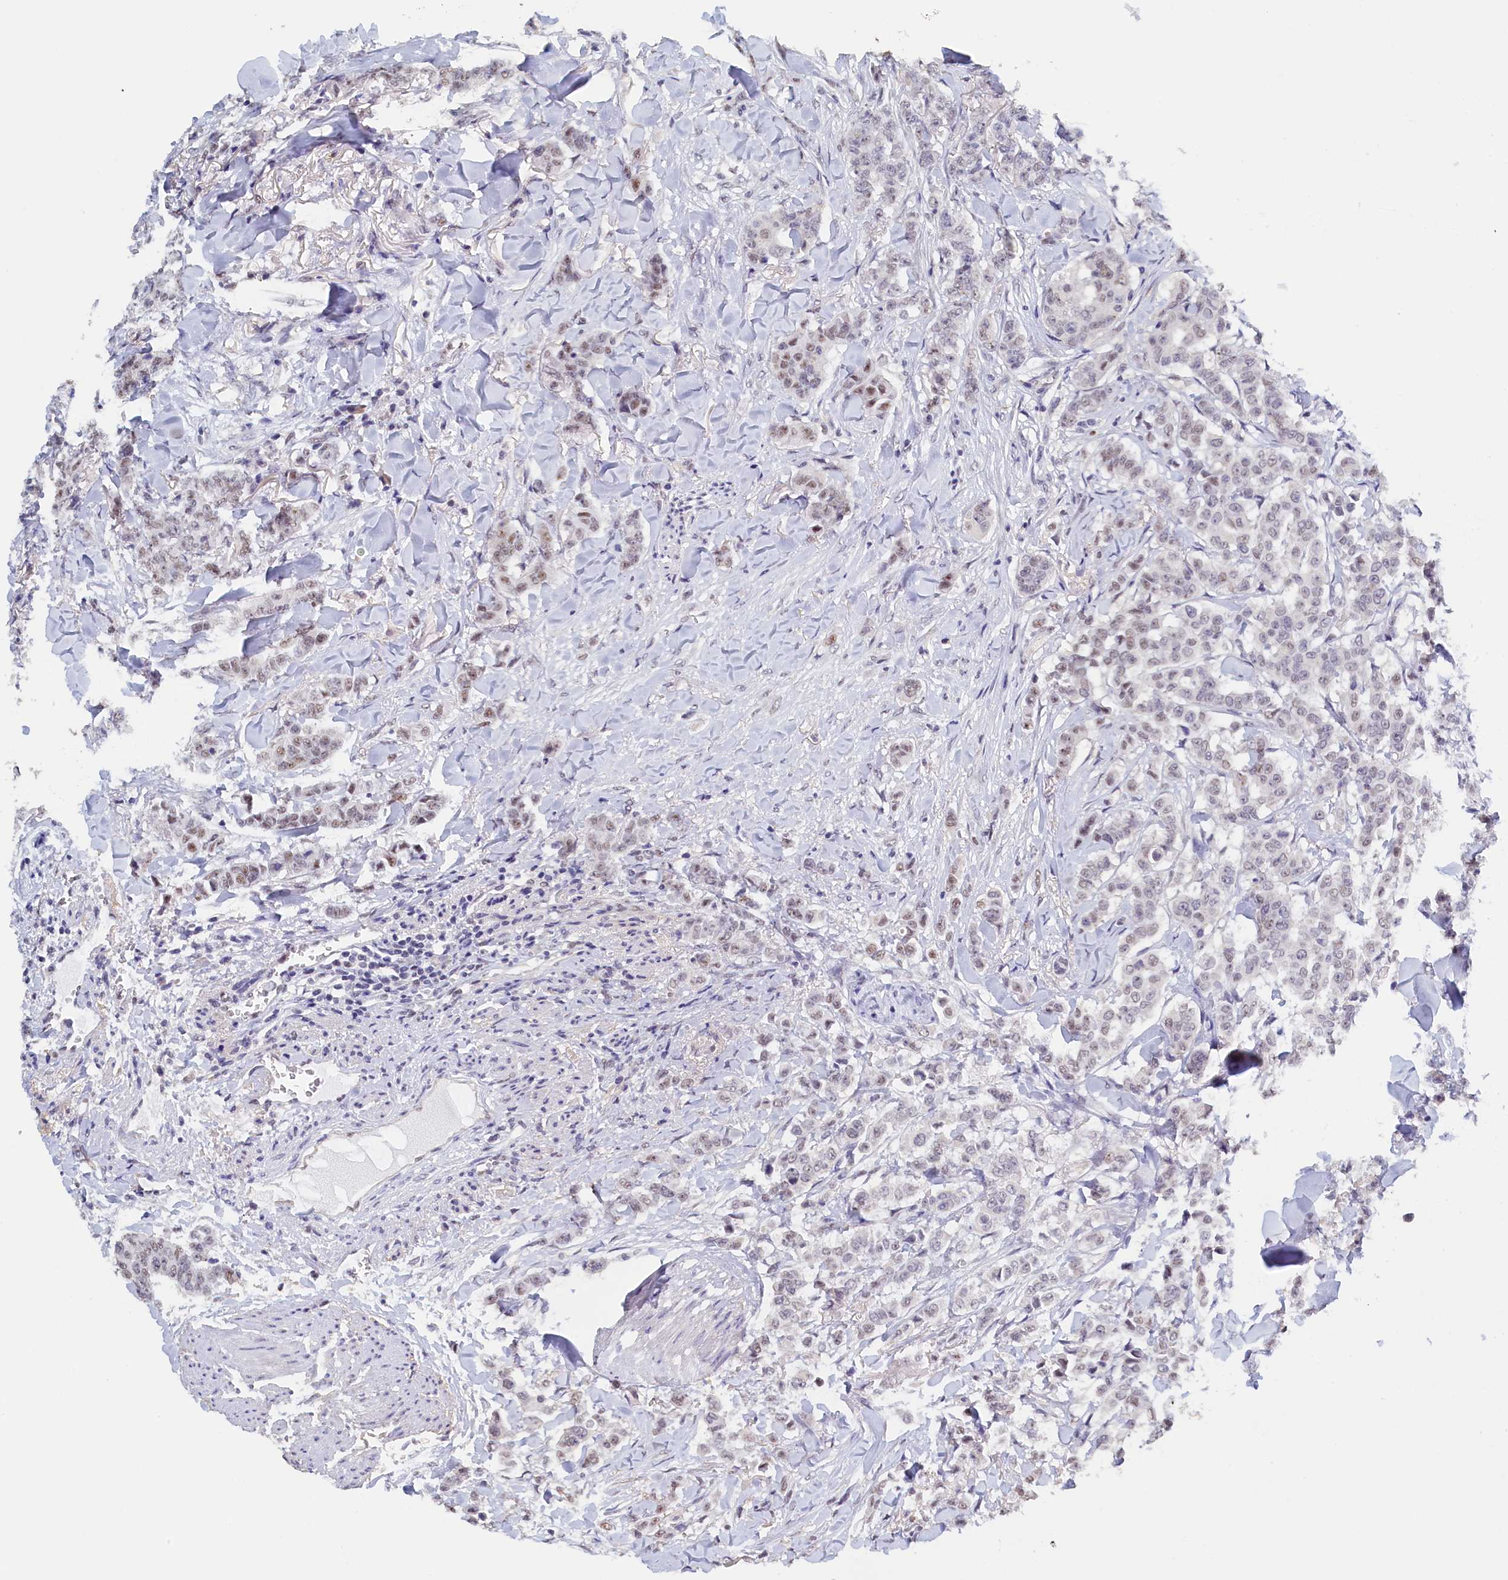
{"staining": {"intensity": "weak", "quantity": "25%-75%", "location": "nuclear"}, "tissue": "breast cancer", "cell_type": "Tumor cells", "image_type": "cancer", "snomed": [{"axis": "morphology", "description": "Duct carcinoma"}, {"axis": "topography", "description": "Breast"}], "caption": "Immunohistochemistry (IHC) image of neoplastic tissue: human breast infiltrating ductal carcinoma stained using immunohistochemistry (IHC) shows low levels of weak protein expression localized specifically in the nuclear of tumor cells, appearing as a nuclear brown color.", "gene": "MOSPD3", "patient": {"sex": "female", "age": 40}}